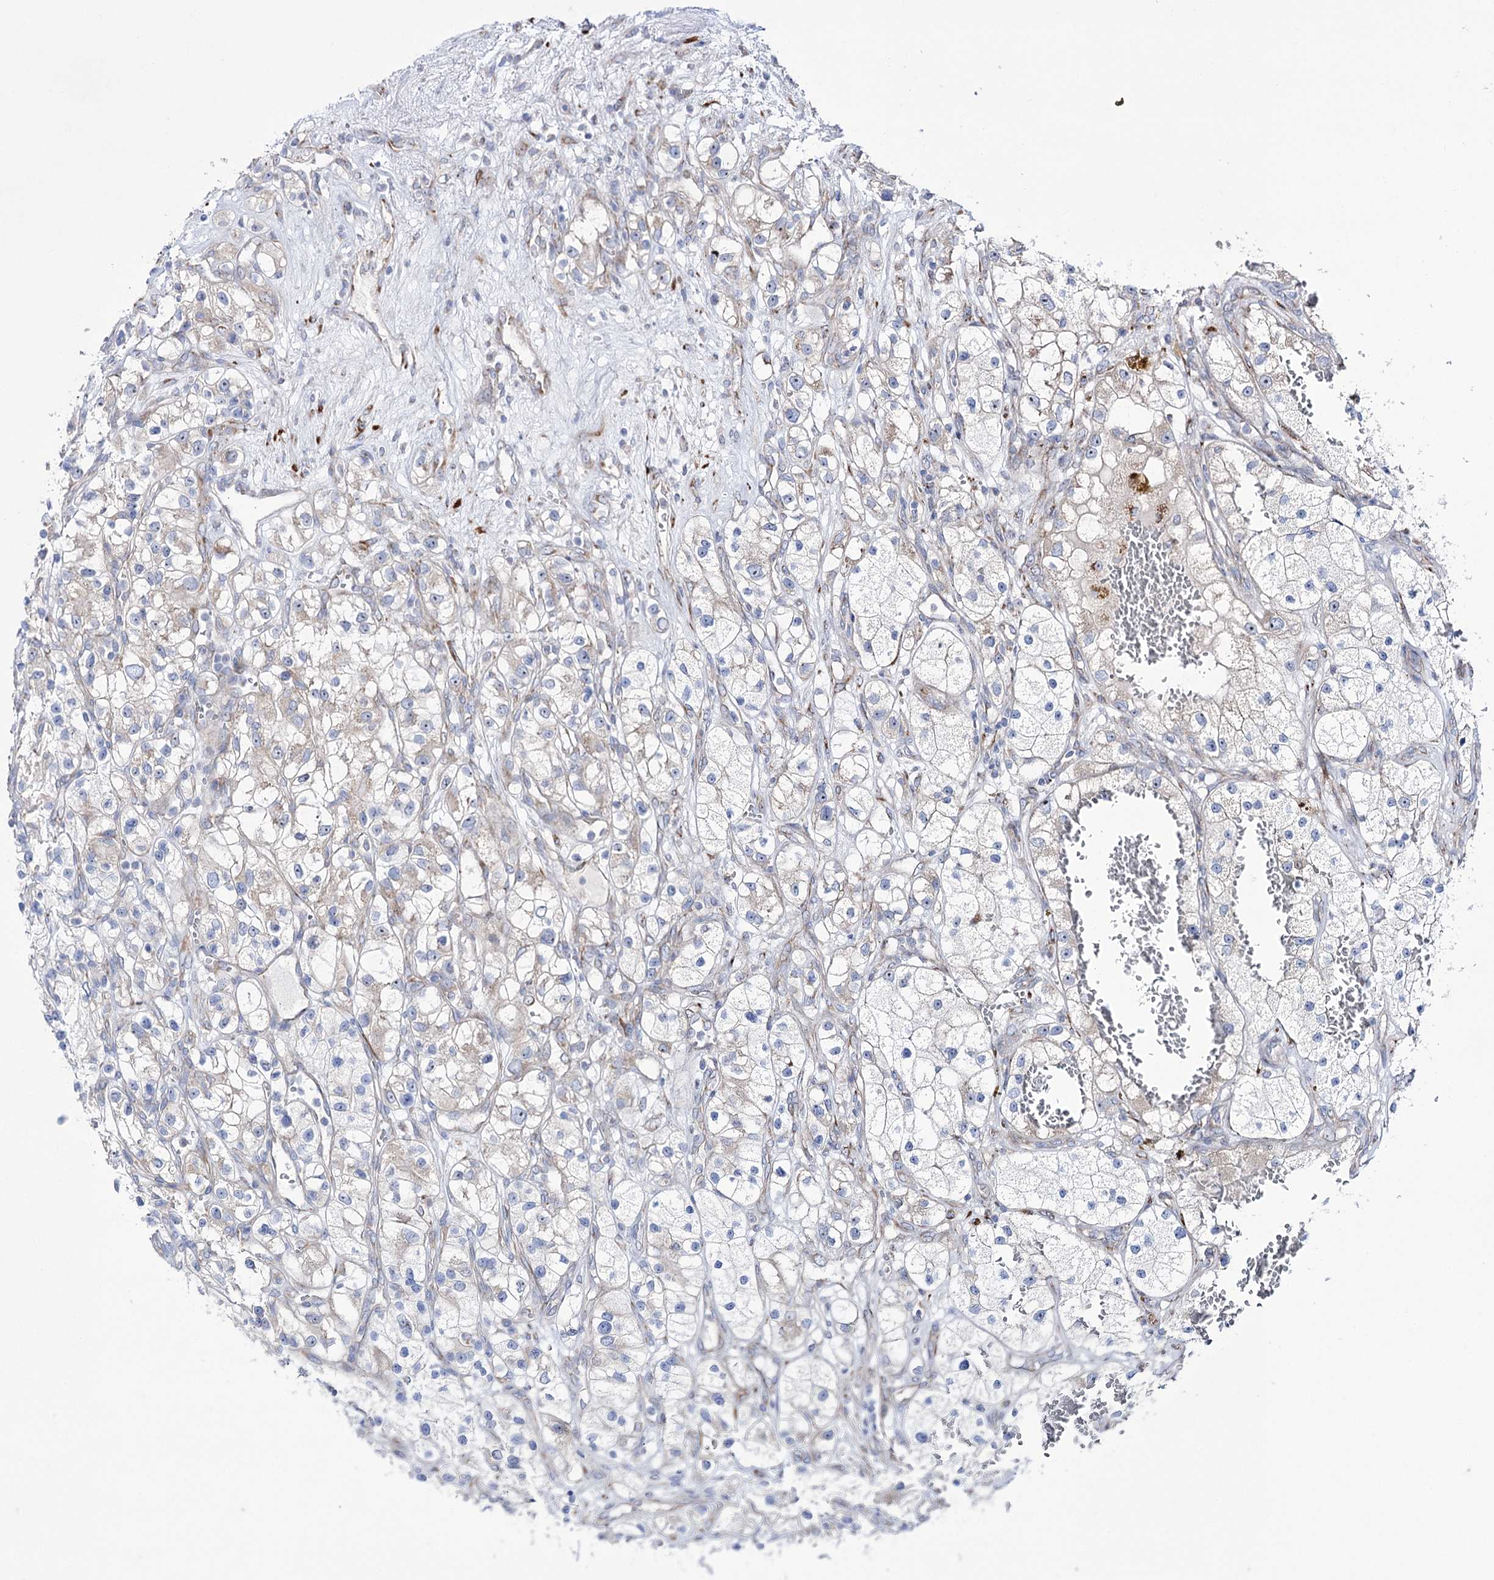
{"staining": {"intensity": "weak", "quantity": "<25%", "location": "cytoplasmic/membranous"}, "tissue": "renal cancer", "cell_type": "Tumor cells", "image_type": "cancer", "snomed": [{"axis": "morphology", "description": "Adenocarcinoma, NOS"}, {"axis": "topography", "description": "Kidney"}], "caption": "This is a photomicrograph of IHC staining of renal cancer, which shows no positivity in tumor cells.", "gene": "METTL5", "patient": {"sex": "female", "age": 57}}